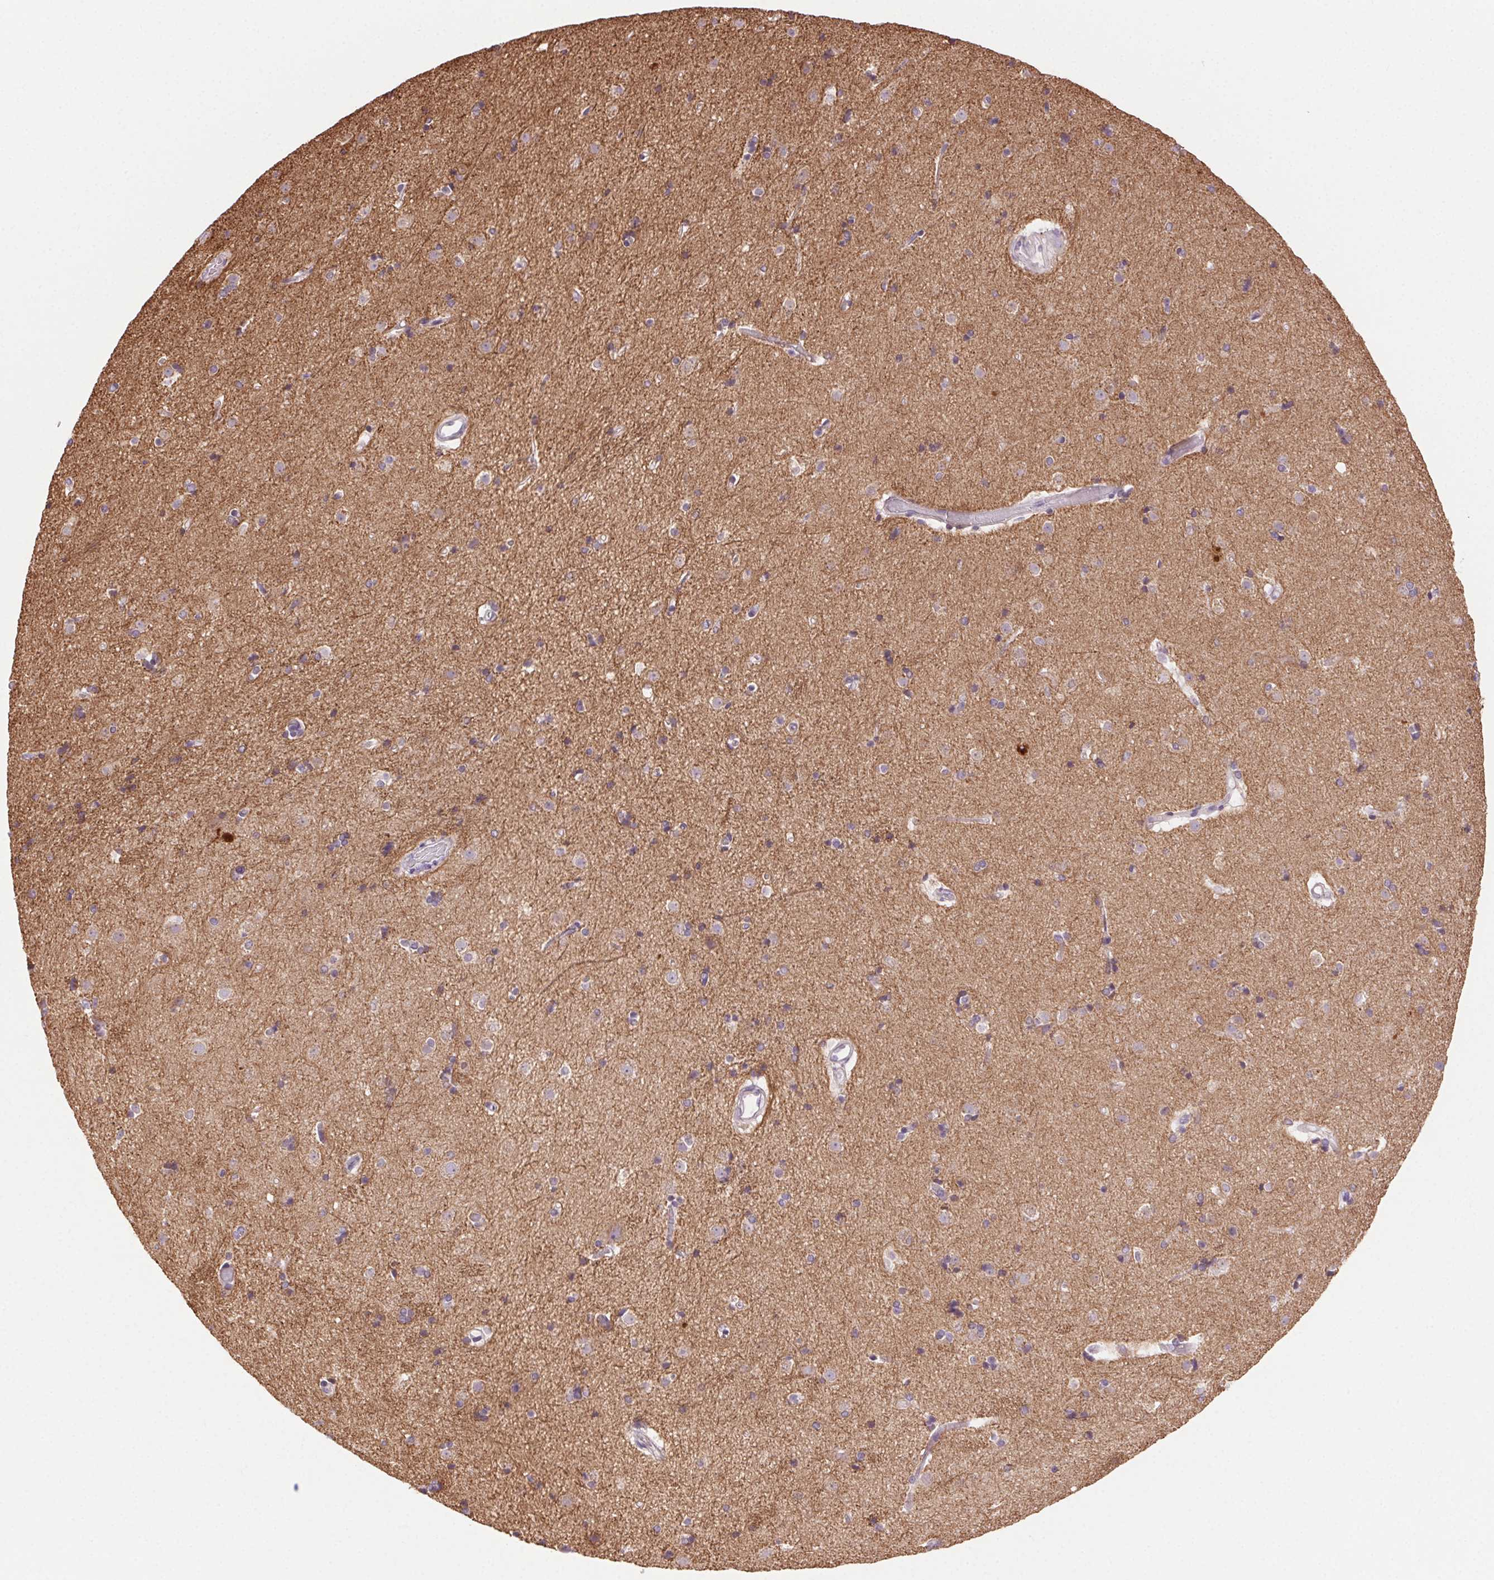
{"staining": {"intensity": "weak", "quantity": "<25%", "location": "cytoplasmic/membranous"}, "tissue": "caudate", "cell_type": "Glial cells", "image_type": "normal", "snomed": [{"axis": "morphology", "description": "Normal tissue, NOS"}, {"axis": "topography", "description": "Lateral ventricle wall"}], "caption": "IHC micrograph of benign human caudate stained for a protein (brown), which demonstrates no expression in glial cells. Nuclei are stained in blue.", "gene": "SYT11", "patient": {"sex": "female", "age": 71}}